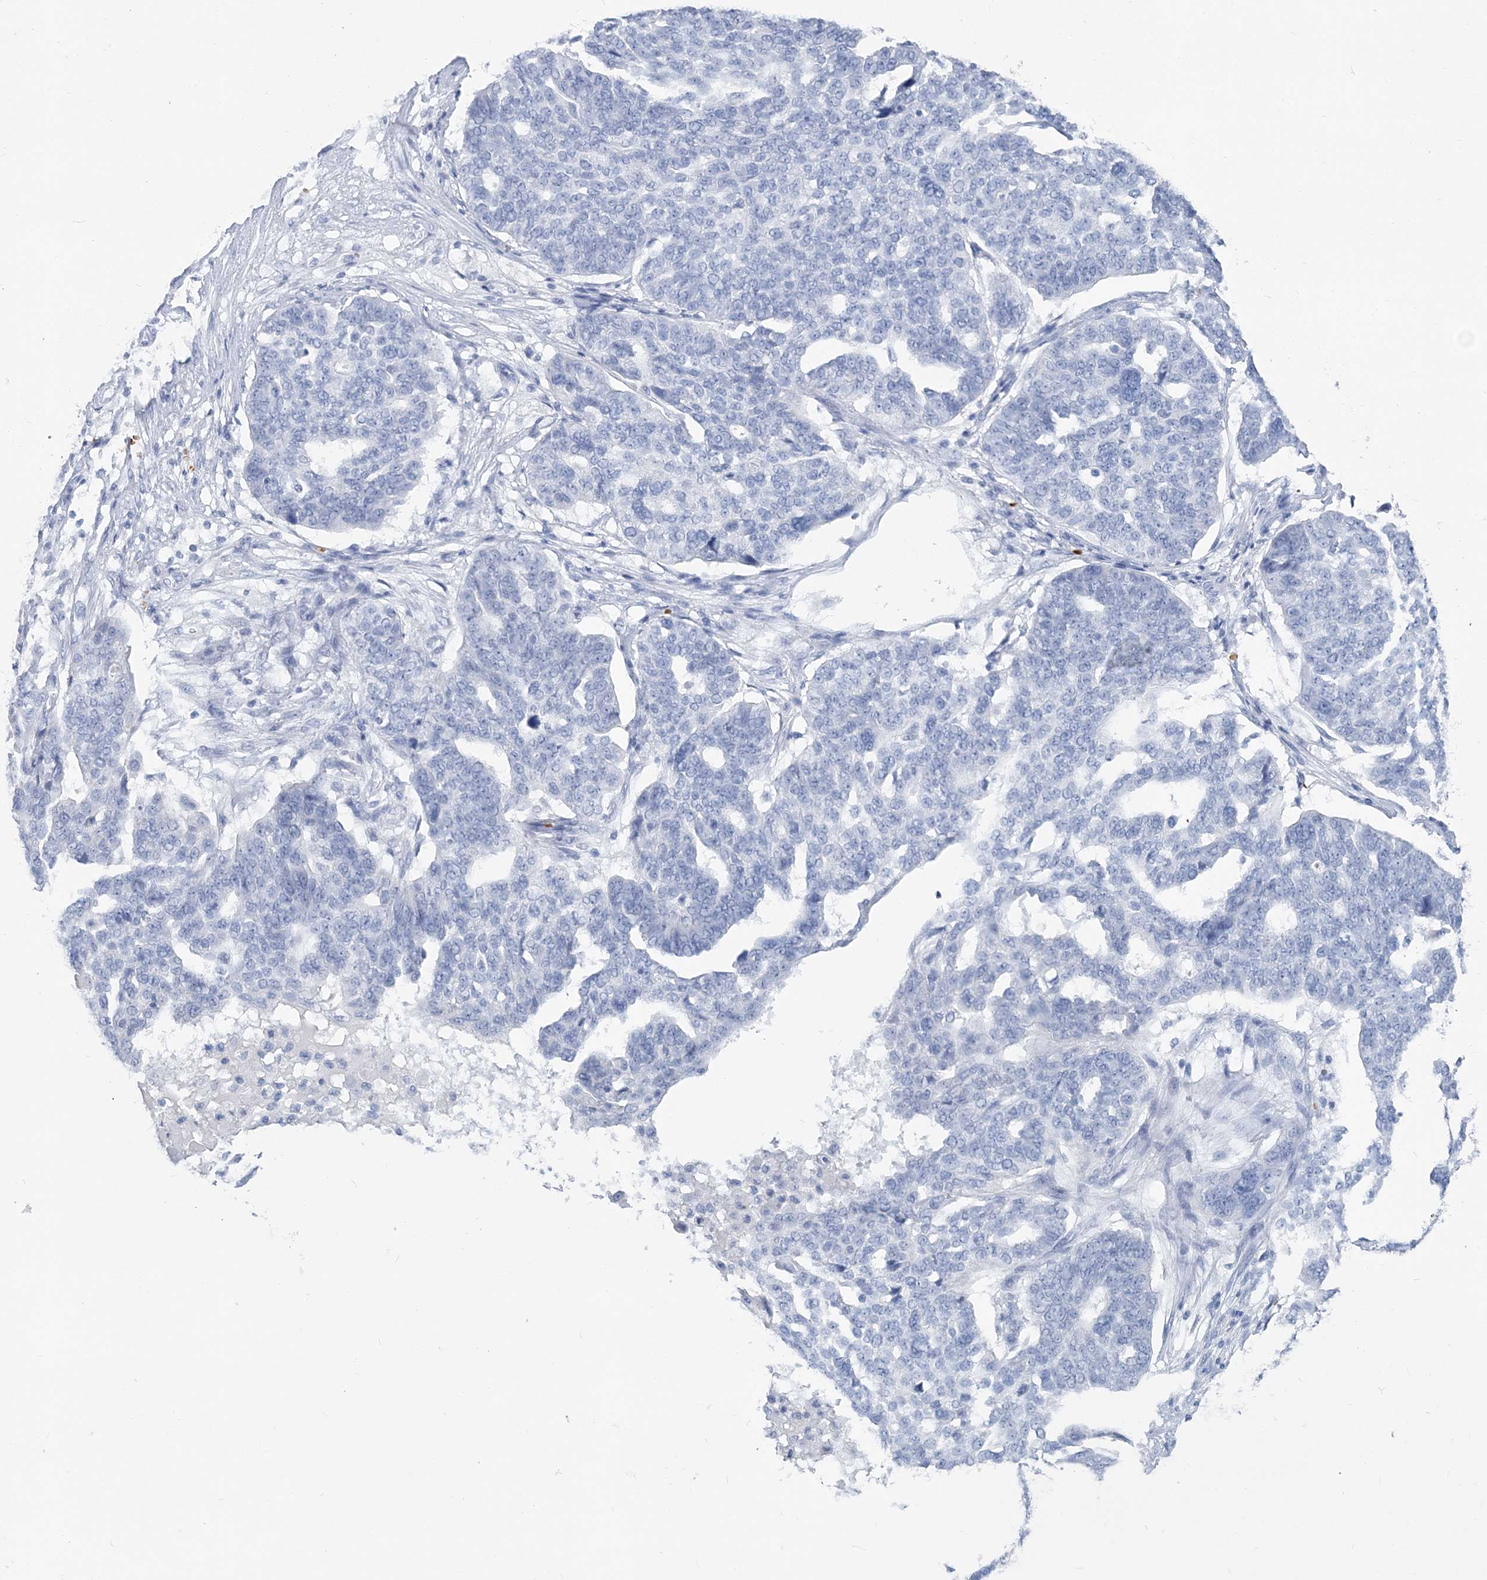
{"staining": {"intensity": "negative", "quantity": "none", "location": "none"}, "tissue": "ovarian cancer", "cell_type": "Tumor cells", "image_type": "cancer", "snomed": [{"axis": "morphology", "description": "Cystadenocarcinoma, serous, NOS"}, {"axis": "topography", "description": "Ovary"}], "caption": "High magnification brightfield microscopy of ovarian cancer (serous cystadenocarcinoma) stained with DAB (3,3'-diaminobenzidine) (brown) and counterstained with hematoxylin (blue): tumor cells show no significant positivity. (DAB immunohistochemistry (IHC) visualized using brightfield microscopy, high magnification).", "gene": "HBA2", "patient": {"sex": "female", "age": 59}}